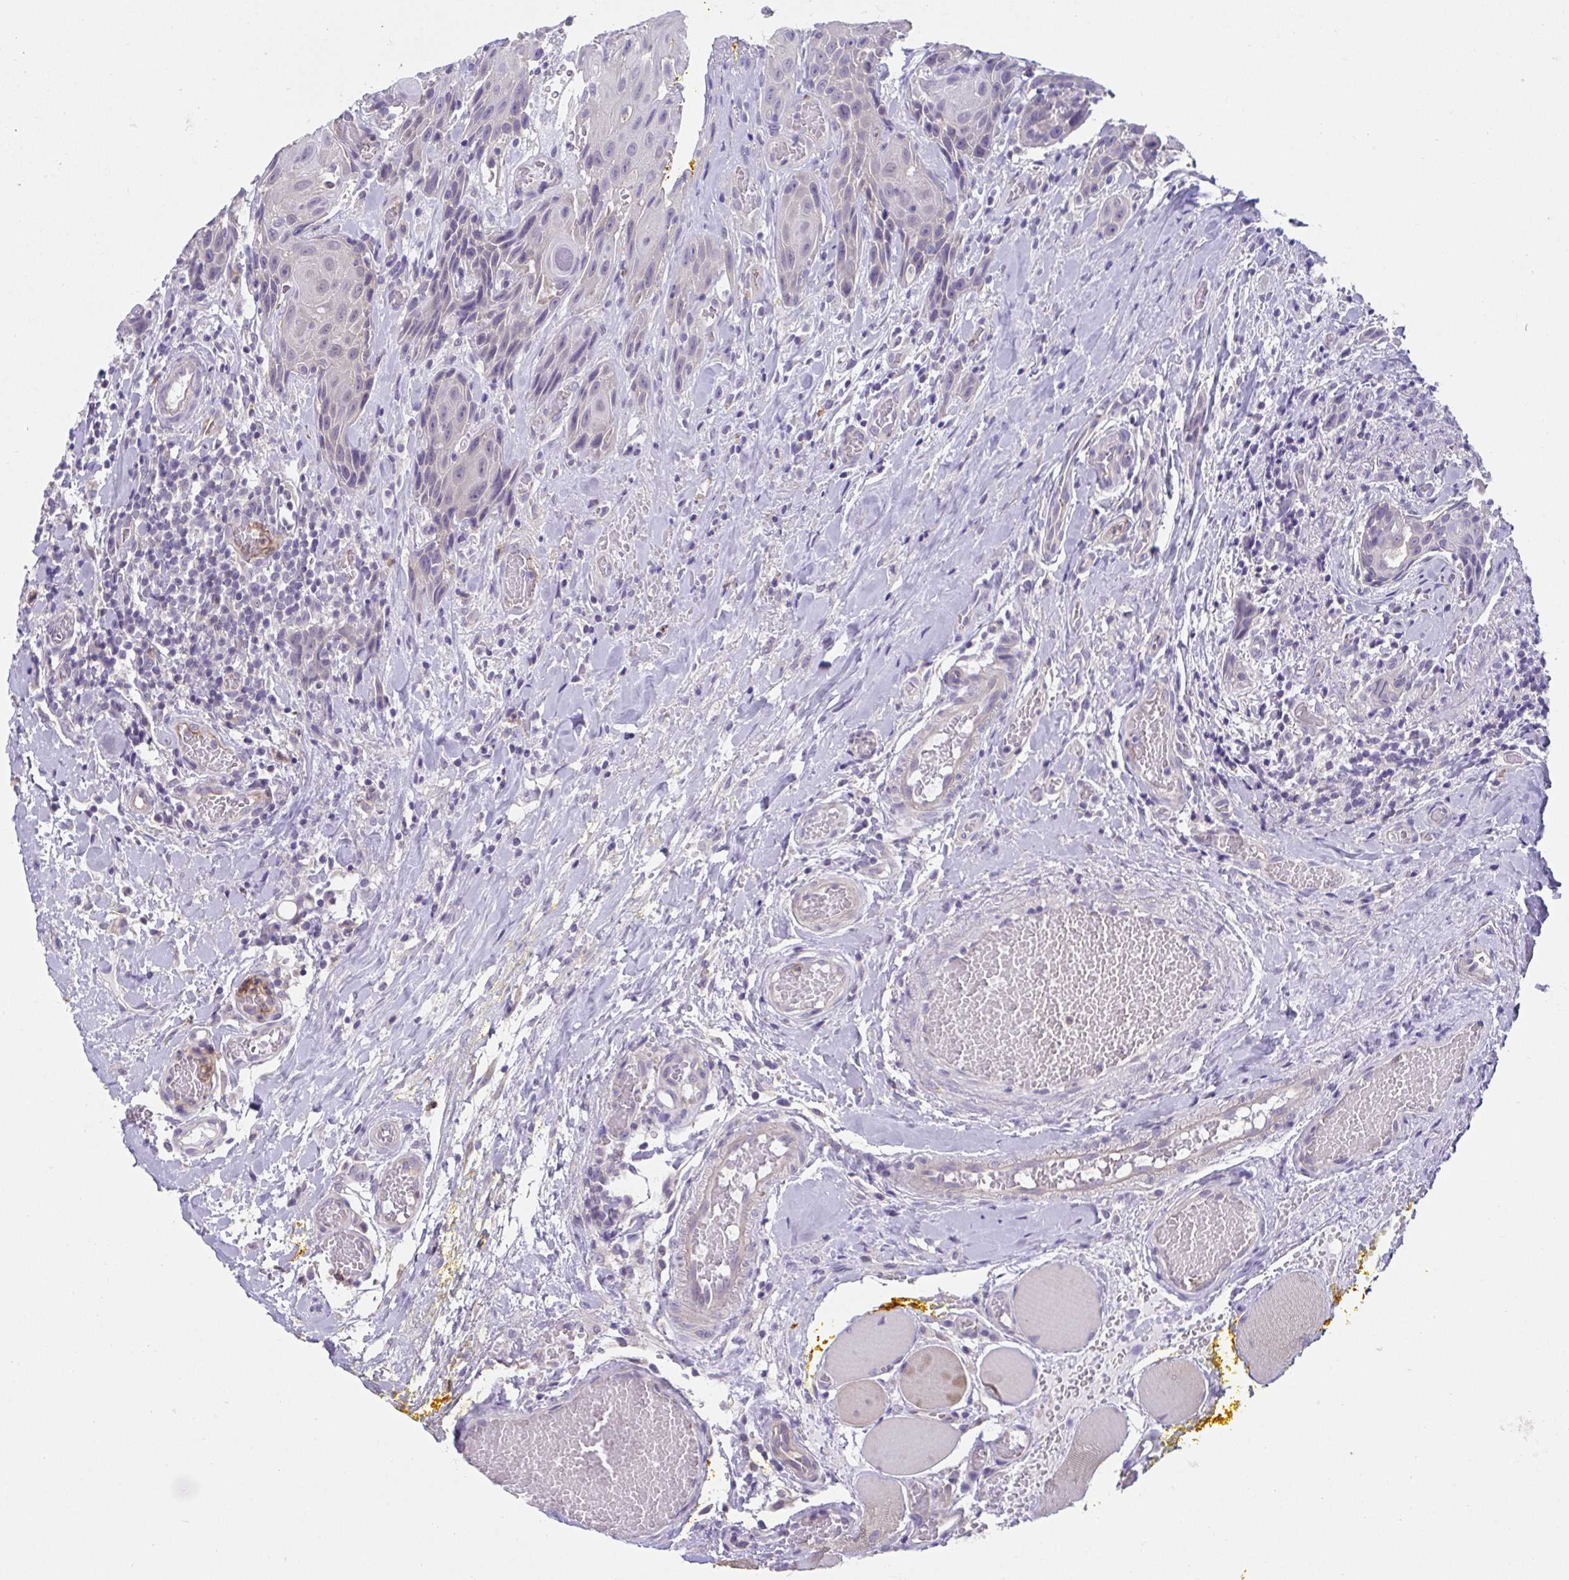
{"staining": {"intensity": "negative", "quantity": "none", "location": "none"}, "tissue": "head and neck cancer", "cell_type": "Tumor cells", "image_type": "cancer", "snomed": [{"axis": "morphology", "description": "Squamous cell carcinoma, NOS"}, {"axis": "topography", "description": "Oral tissue"}, {"axis": "topography", "description": "Head-Neck"}], "caption": "There is no significant positivity in tumor cells of head and neck cancer (squamous cell carcinoma).", "gene": "CXCR1", "patient": {"sex": "male", "age": 49}}